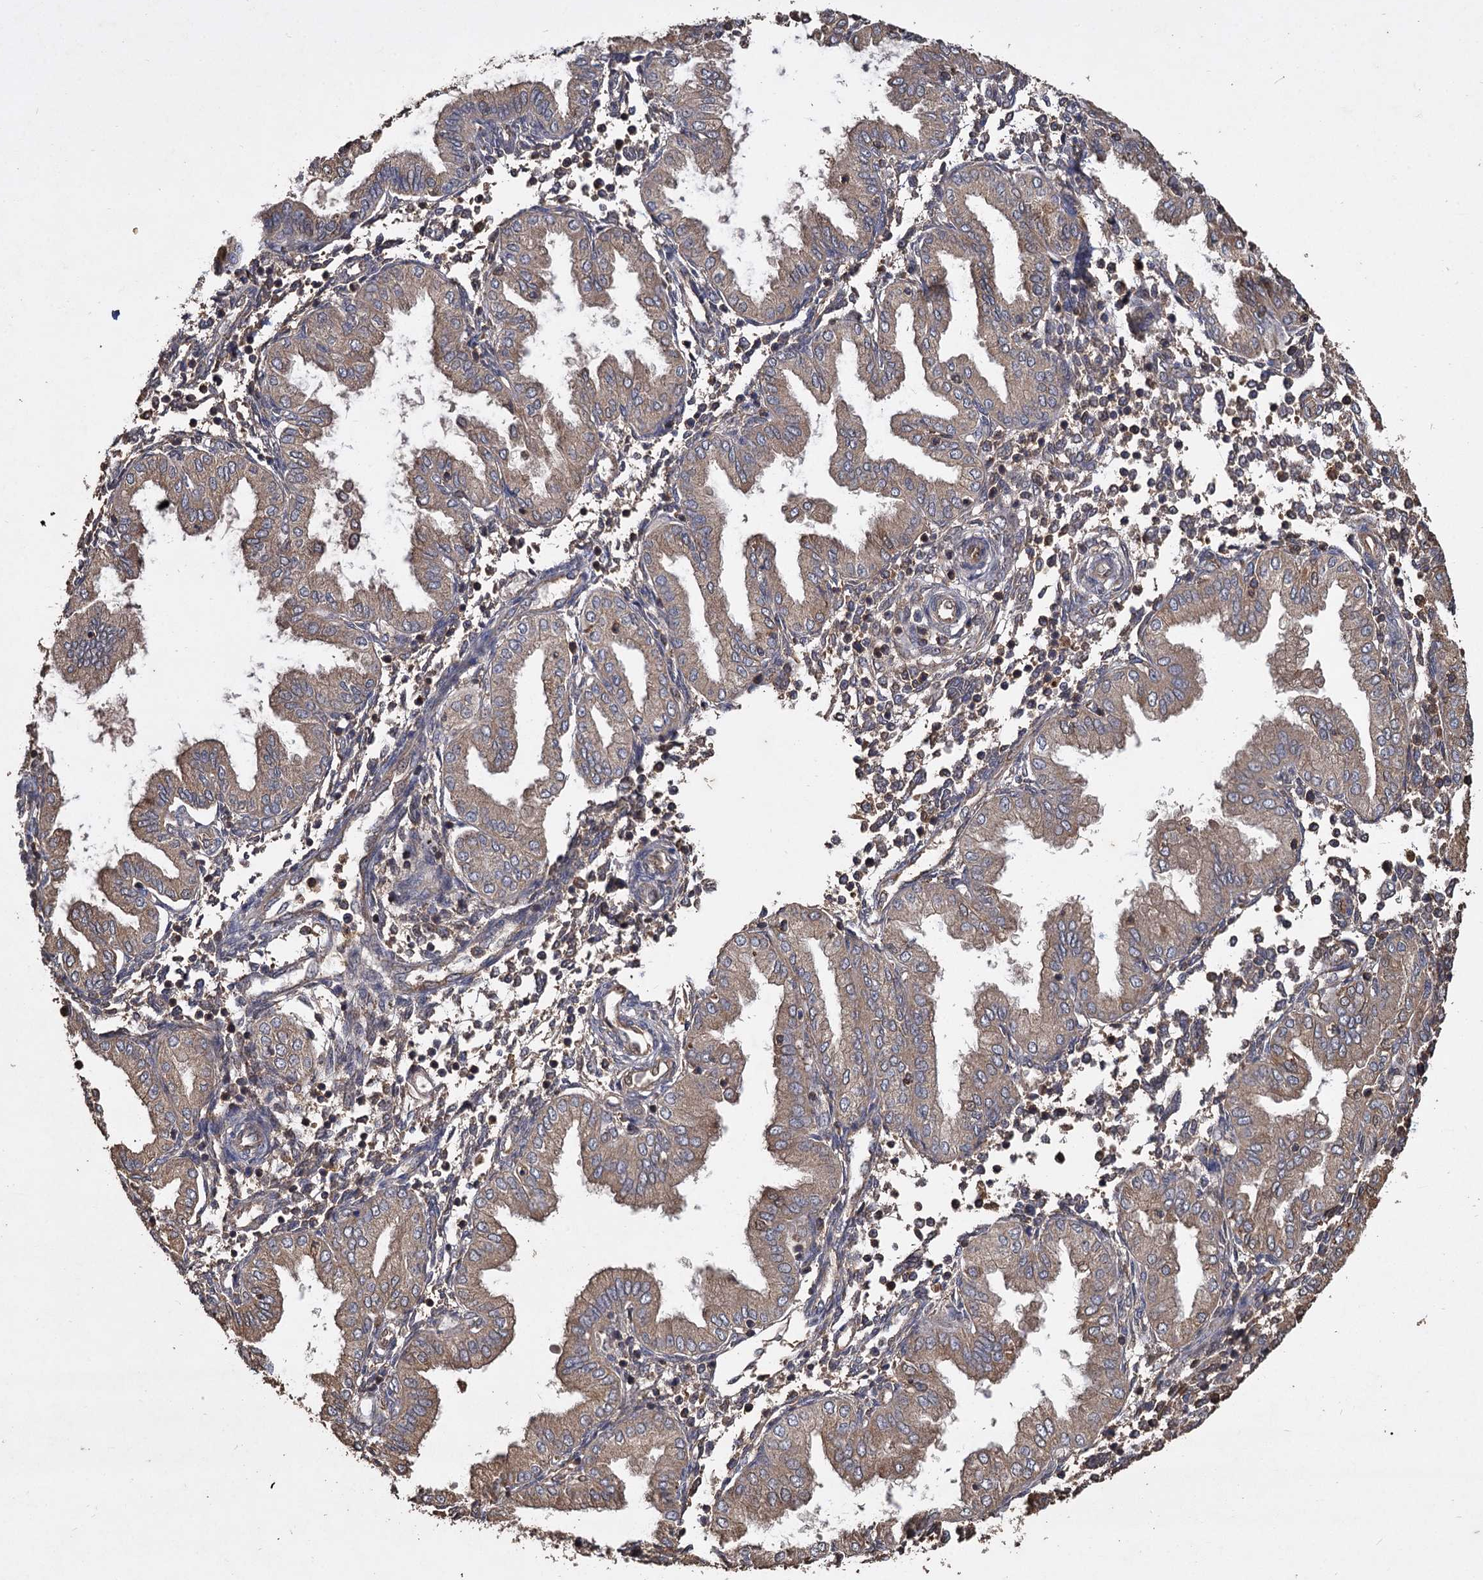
{"staining": {"intensity": "weak", "quantity": "<25%", "location": "cytoplasmic/membranous"}, "tissue": "endometrium", "cell_type": "Cells in endometrial stroma", "image_type": "normal", "snomed": [{"axis": "morphology", "description": "Normal tissue, NOS"}, {"axis": "topography", "description": "Endometrium"}], "caption": "The immunohistochemistry (IHC) photomicrograph has no significant staining in cells in endometrial stroma of endometrium. (DAB immunohistochemistry (IHC) visualized using brightfield microscopy, high magnification).", "gene": "GCLC", "patient": {"sex": "female", "age": 53}}